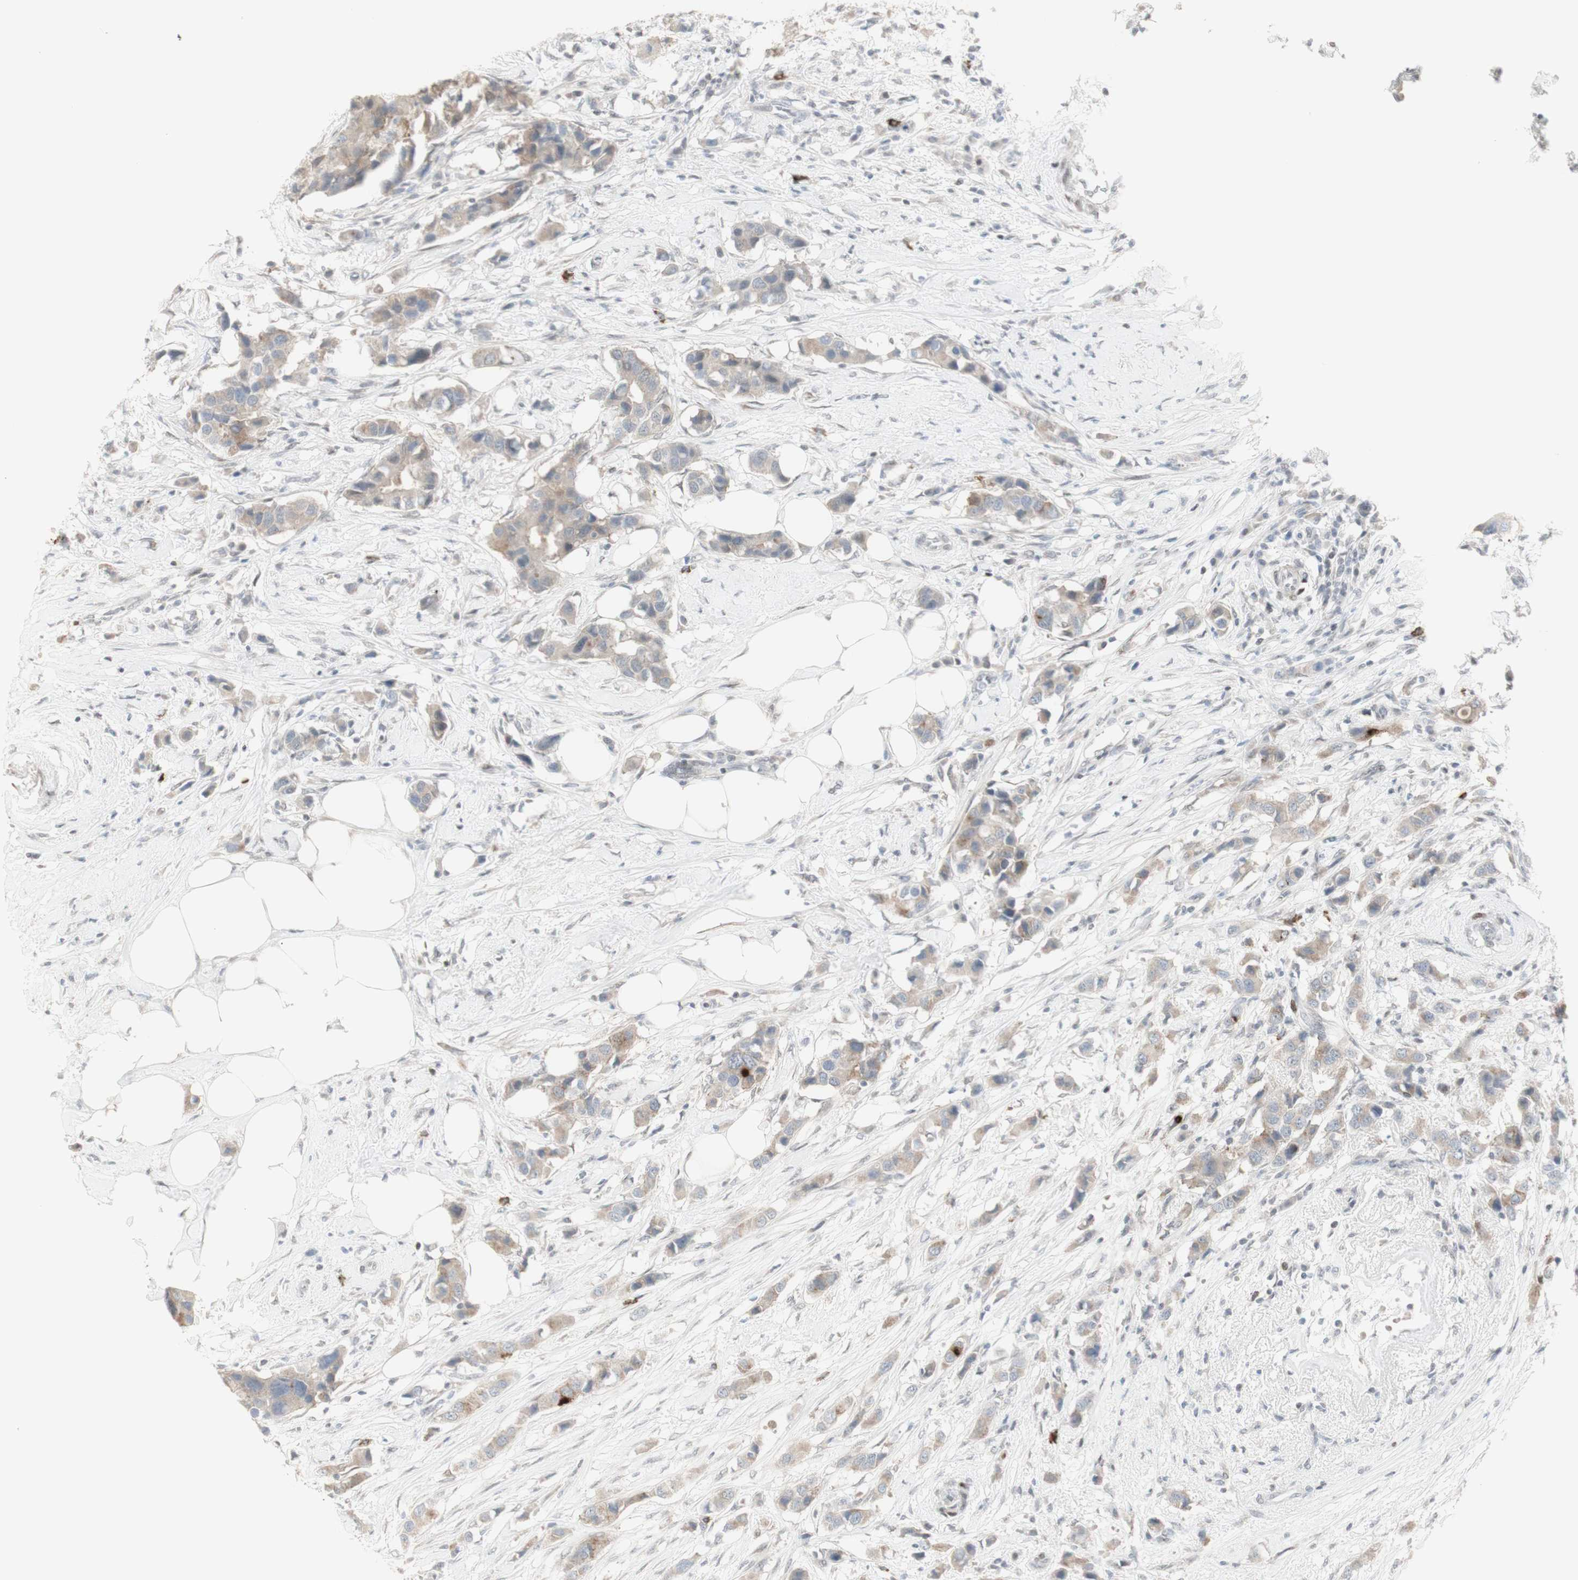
{"staining": {"intensity": "weak", "quantity": "25%-75%", "location": "cytoplasmic/membranous"}, "tissue": "breast cancer", "cell_type": "Tumor cells", "image_type": "cancer", "snomed": [{"axis": "morphology", "description": "Normal tissue, NOS"}, {"axis": "morphology", "description": "Duct carcinoma"}, {"axis": "topography", "description": "Breast"}], "caption": "Weak cytoplasmic/membranous positivity for a protein is seen in approximately 25%-75% of tumor cells of infiltrating ductal carcinoma (breast) using immunohistochemistry (IHC).", "gene": "C1orf116", "patient": {"sex": "female", "age": 50}}